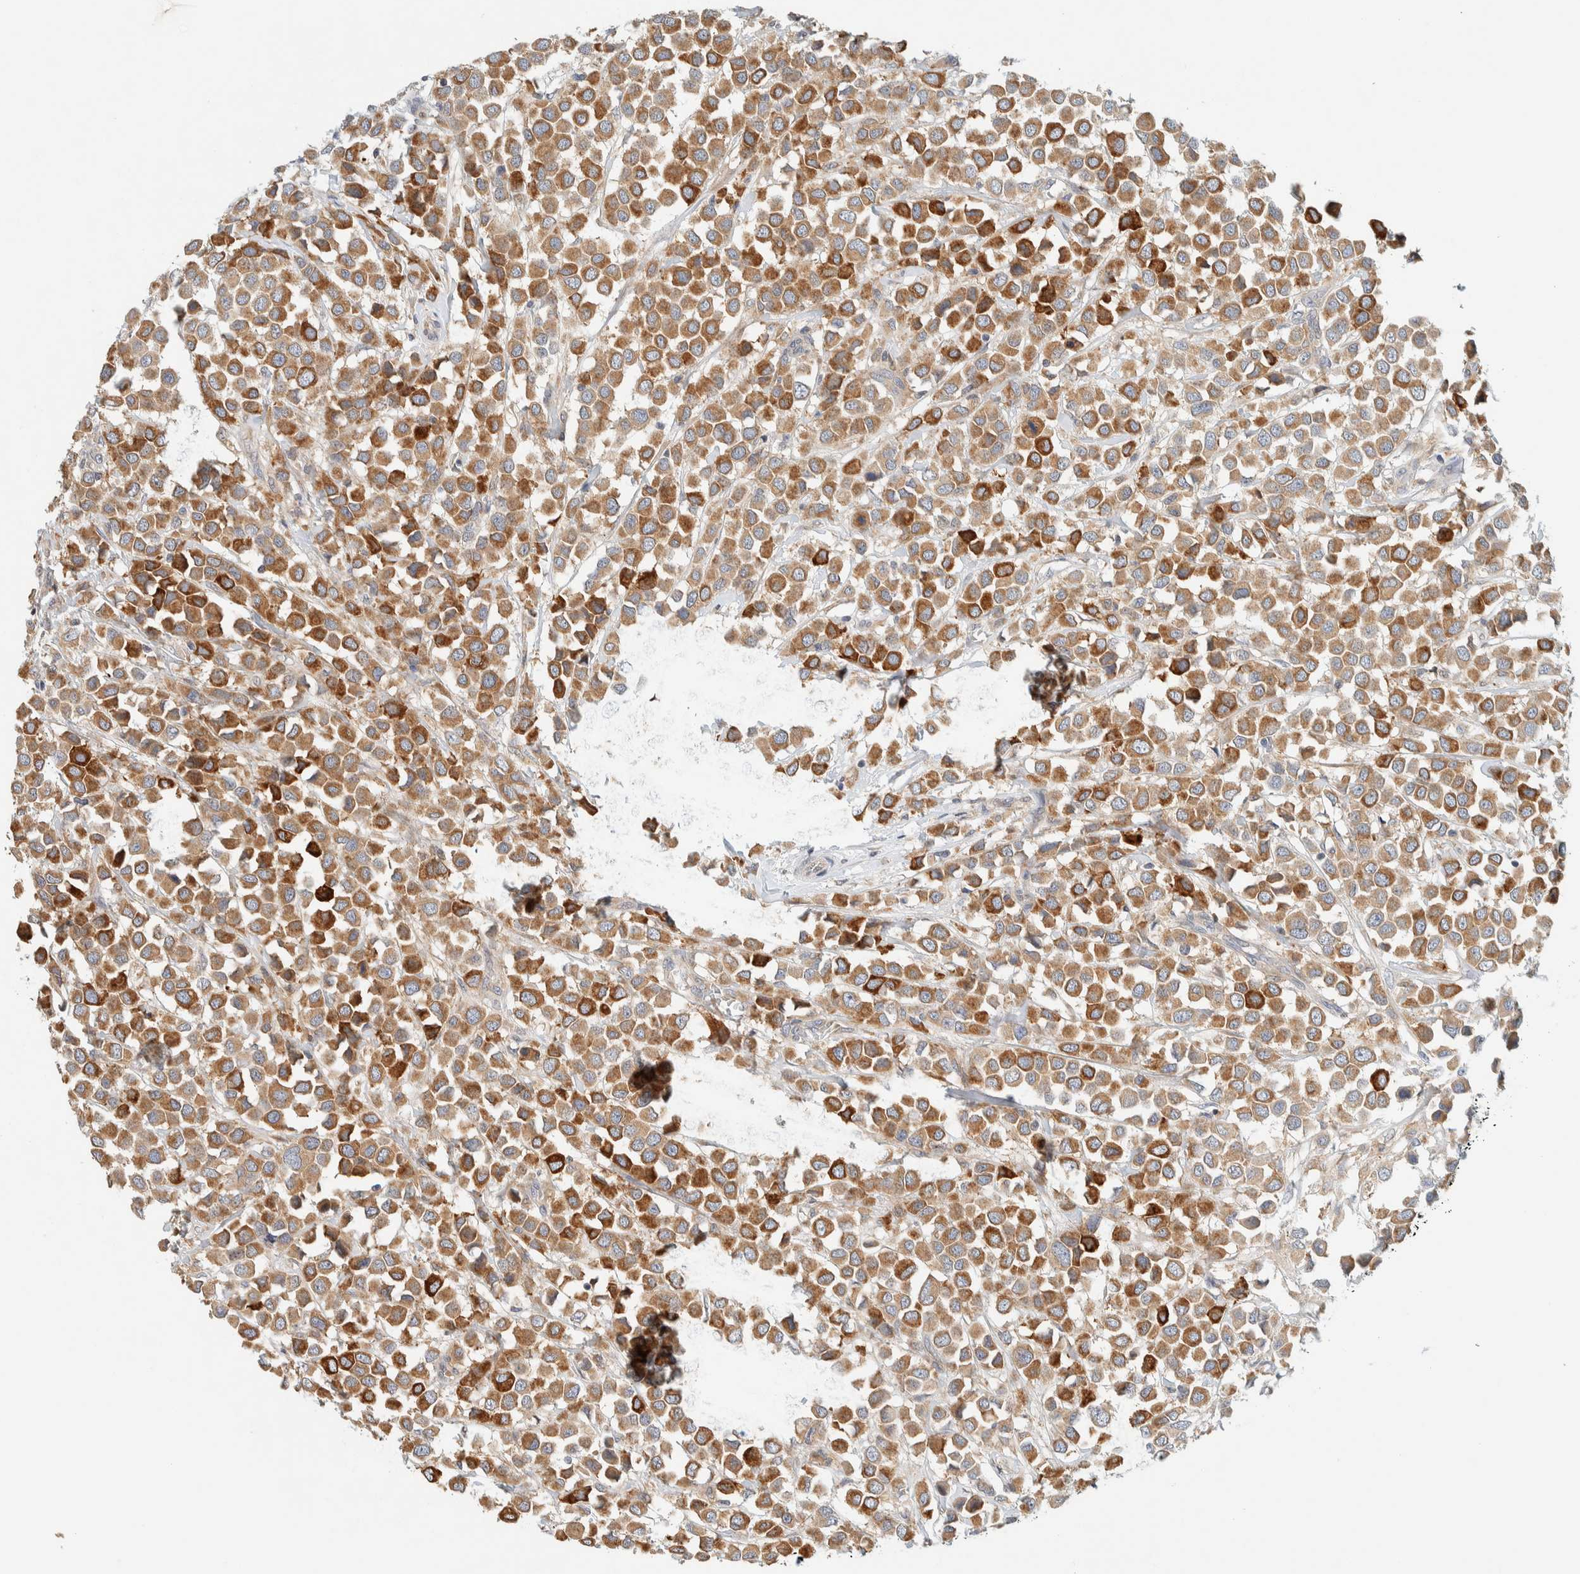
{"staining": {"intensity": "strong", "quantity": ">75%", "location": "cytoplasmic/membranous"}, "tissue": "breast cancer", "cell_type": "Tumor cells", "image_type": "cancer", "snomed": [{"axis": "morphology", "description": "Duct carcinoma"}, {"axis": "topography", "description": "Breast"}], "caption": "High-magnification brightfield microscopy of breast cancer (invasive ductal carcinoma) stained with DAB (brown) and counterstained with hematoxylin (blue). tumor cells exhibit strong cytoplasmic/membranous positivity is appreciated in approximately>75% of cells. (brown staining indicates protein expression, while blue staining denotes nuclei).", "gene": "SUMF2", "patient": {"sex": "female", "age": 61}}